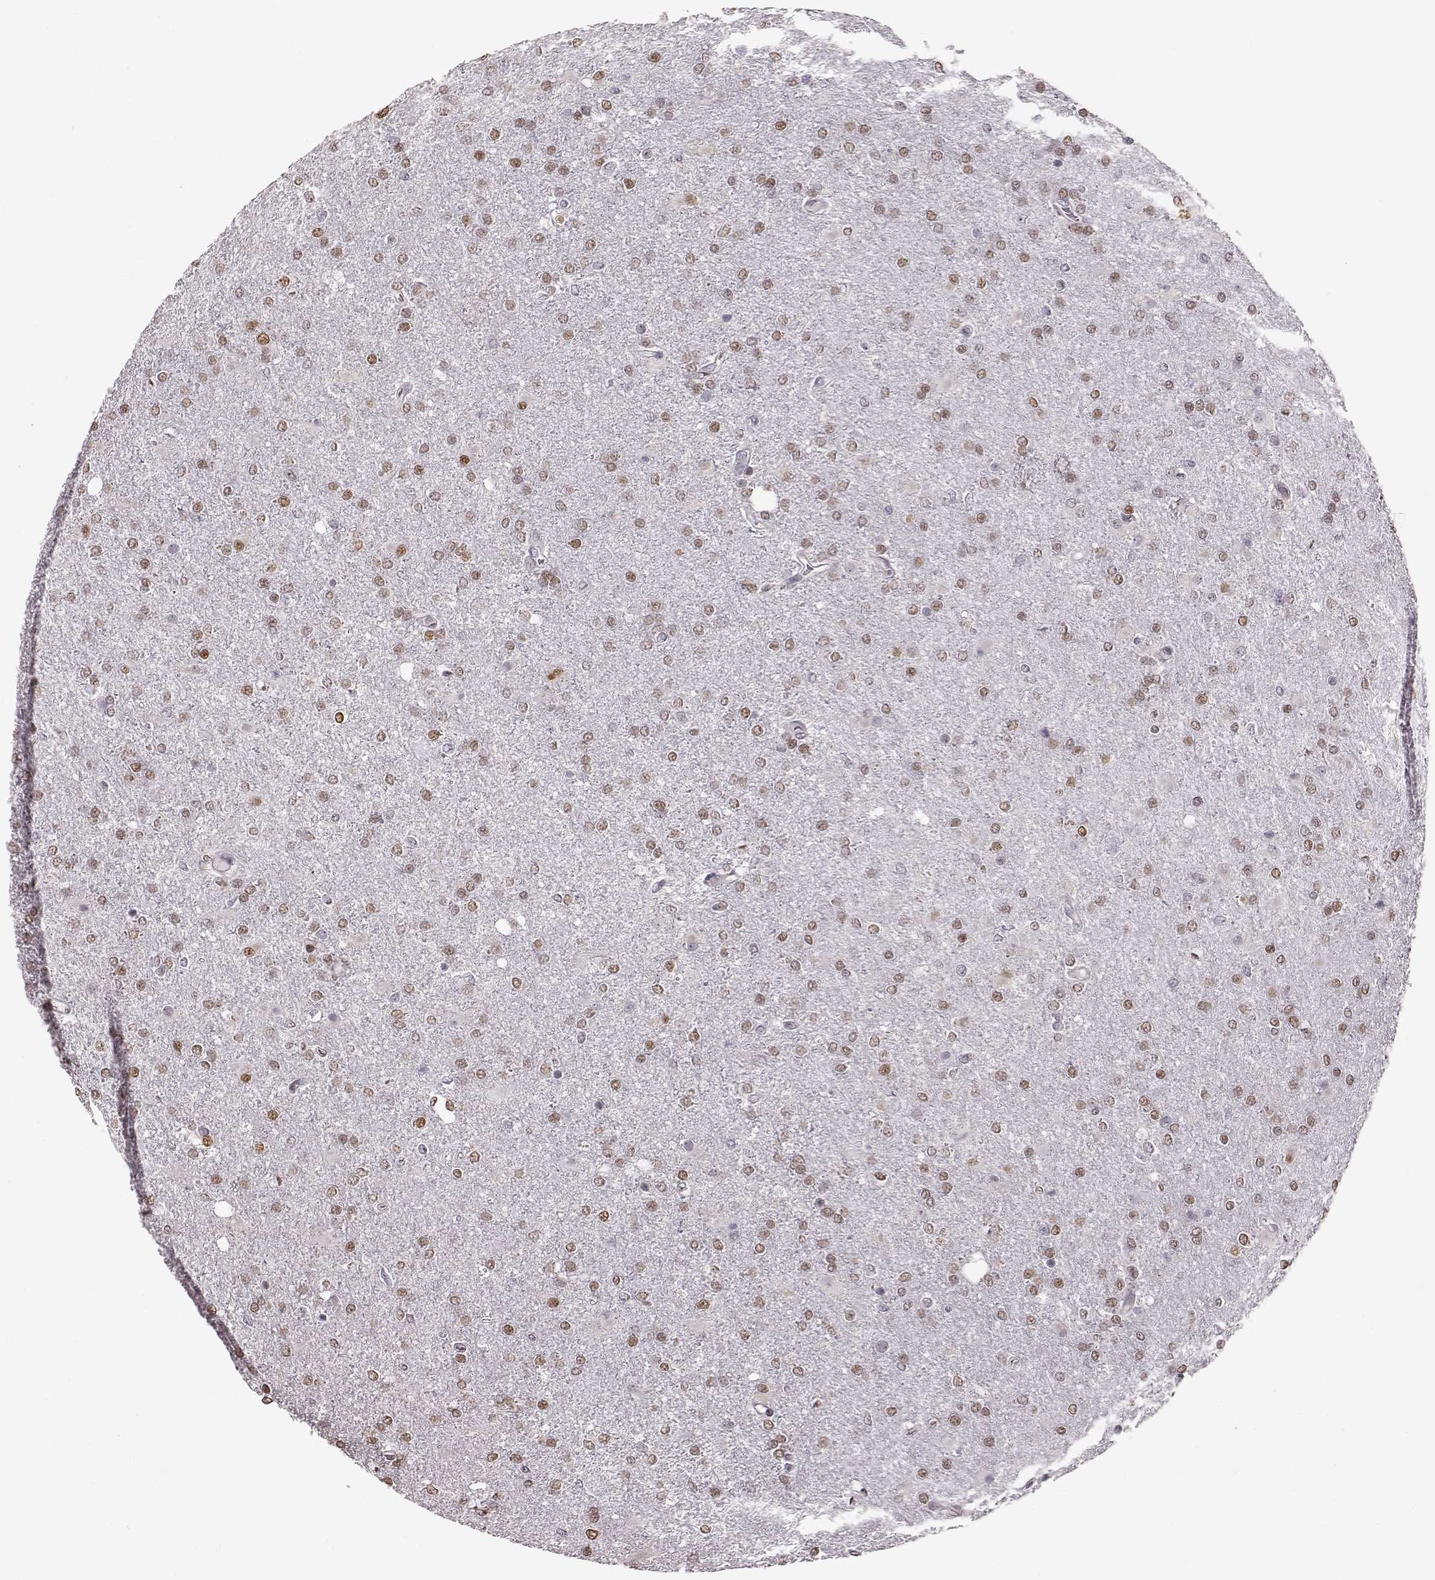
{"staining": {"intensity": "moderate", "quantity": "25%-75%", "location": "nuclear"}, "tissue": "glioma", "cell_type": "Tumor cells", "image_type": "cancer", "snomed": [{"axis": "morphology", "description": "Glioma, malignant, High grade"}, {"axis": "topography", "description": "Cerebral cortex"}], "caption": "Immunohistochemistry (IHC) image of neoplastic tissue: human glioma stained using immunohistochemistry displays medium levels of moderate protein expression localized specifically in the nuclear of tumor cells, appearing as a nuclear brown color.", "gene": "KLF6", "patient": {"sex": "male", "age": 70}}